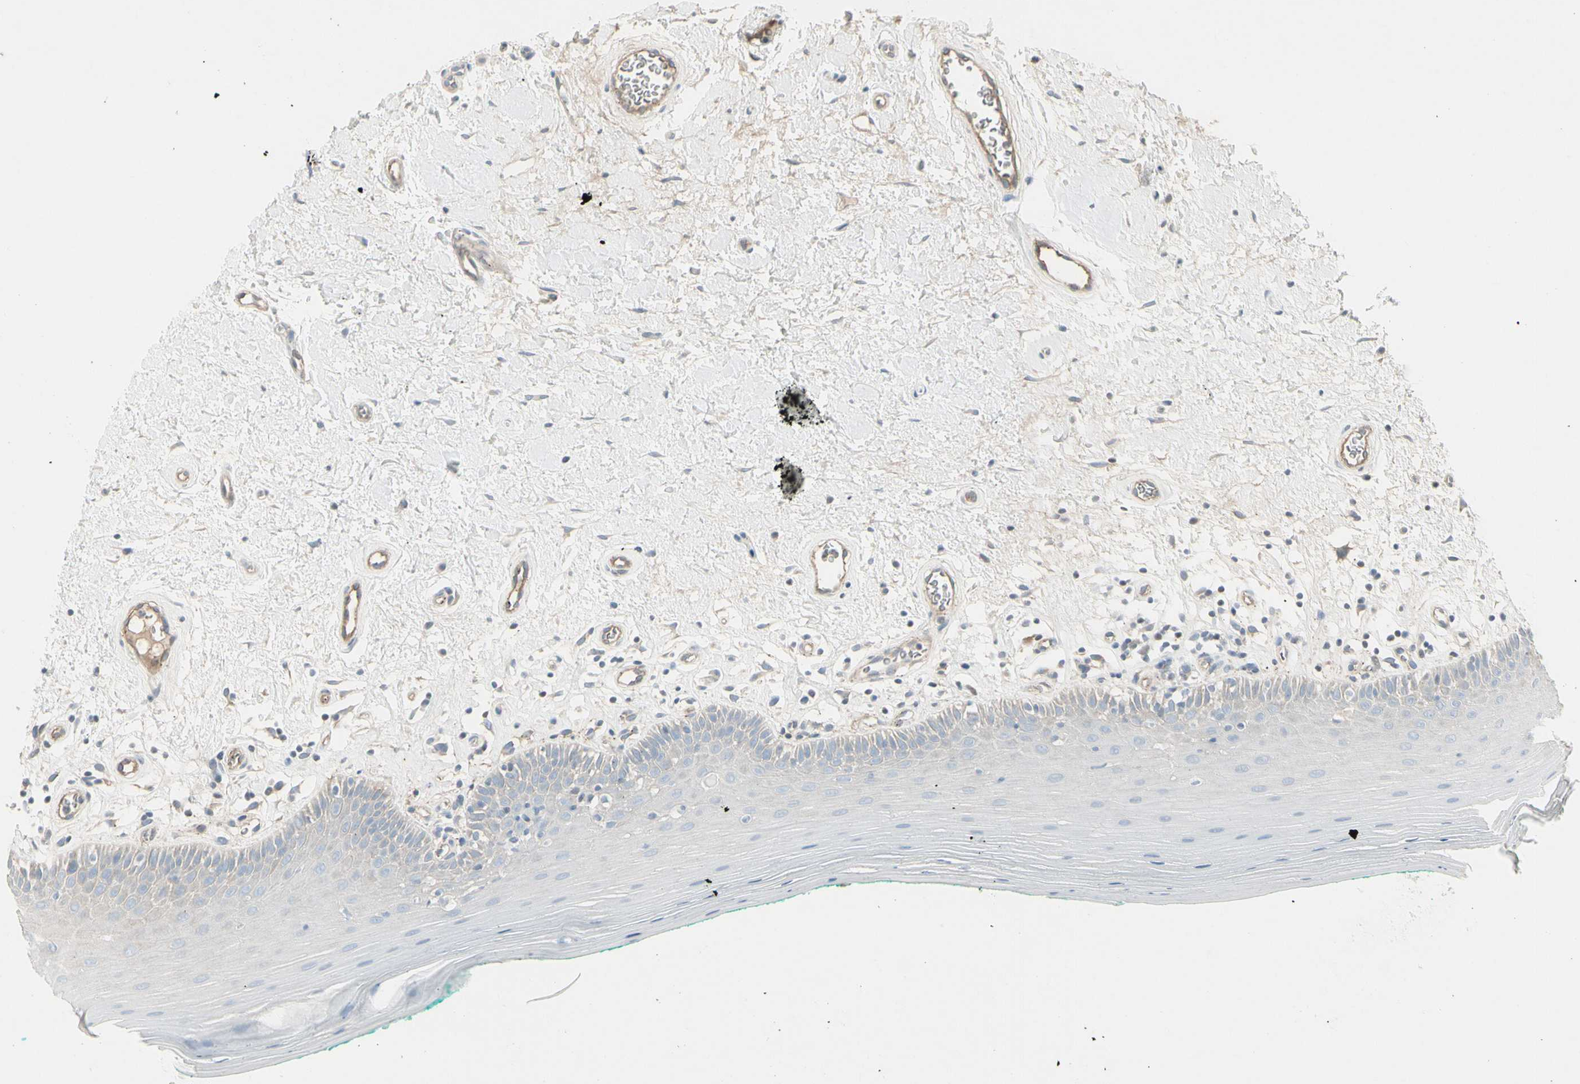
{"staining": {"intensity": "negative", "quantity": "none", "location": "none"}, "tissue": "oral mucosa", "cell_type": "Squamous epithelial cells", "image_type": "normal", "snomed": [{"axis": "morphology", "description": "Normal tissue, NOS"}, {"axis": "topography", "description": "Skeletal muscle"}, {"axis": "topography", "description": "Oral tissue"}], "caption": "Squamous epithelial cells show no significant expression in benign oral mucosa.", "gene": "CACNA2D1", "patient": {"sex": "male", "age": 58}}